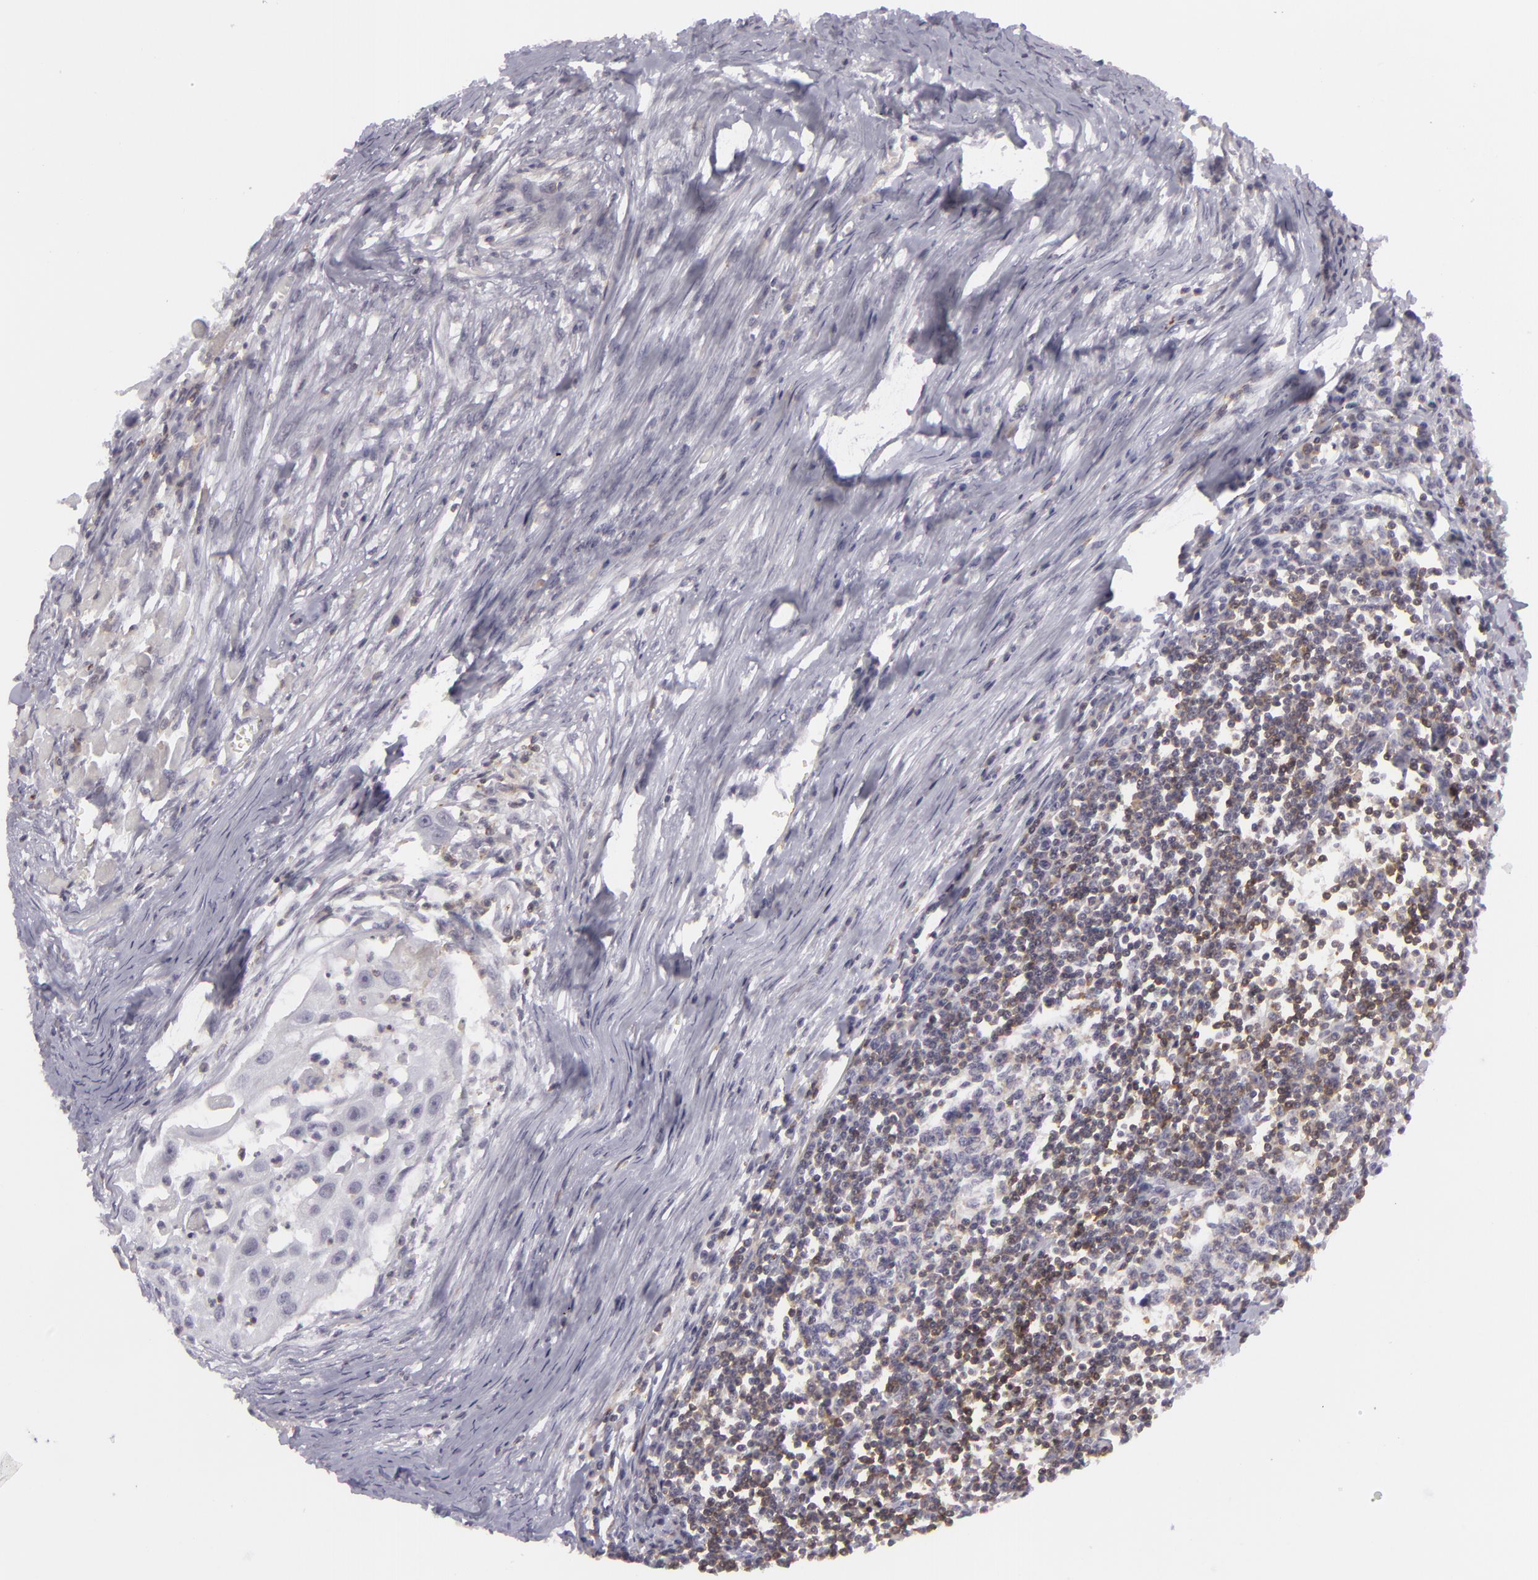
{"staining": {"intensity": "negative", "quantity": "none", "location": "none"}, "tissue": "head and neck cancer", "cell_type": "Tumor cells", "image_type": "cancer", "snomed": [{"axis": "morphology", "description": "Squamous cell carcinoma, NOS"}, {"axis": "topography", "description": "Head-Neck"}], "caption": "Tumor cells are negative for brown protein staining in head and neck cancer (squamous cell carcinoma).", "gene": "KCNAB2", "patient": {"sex": "male", "age": 64}}